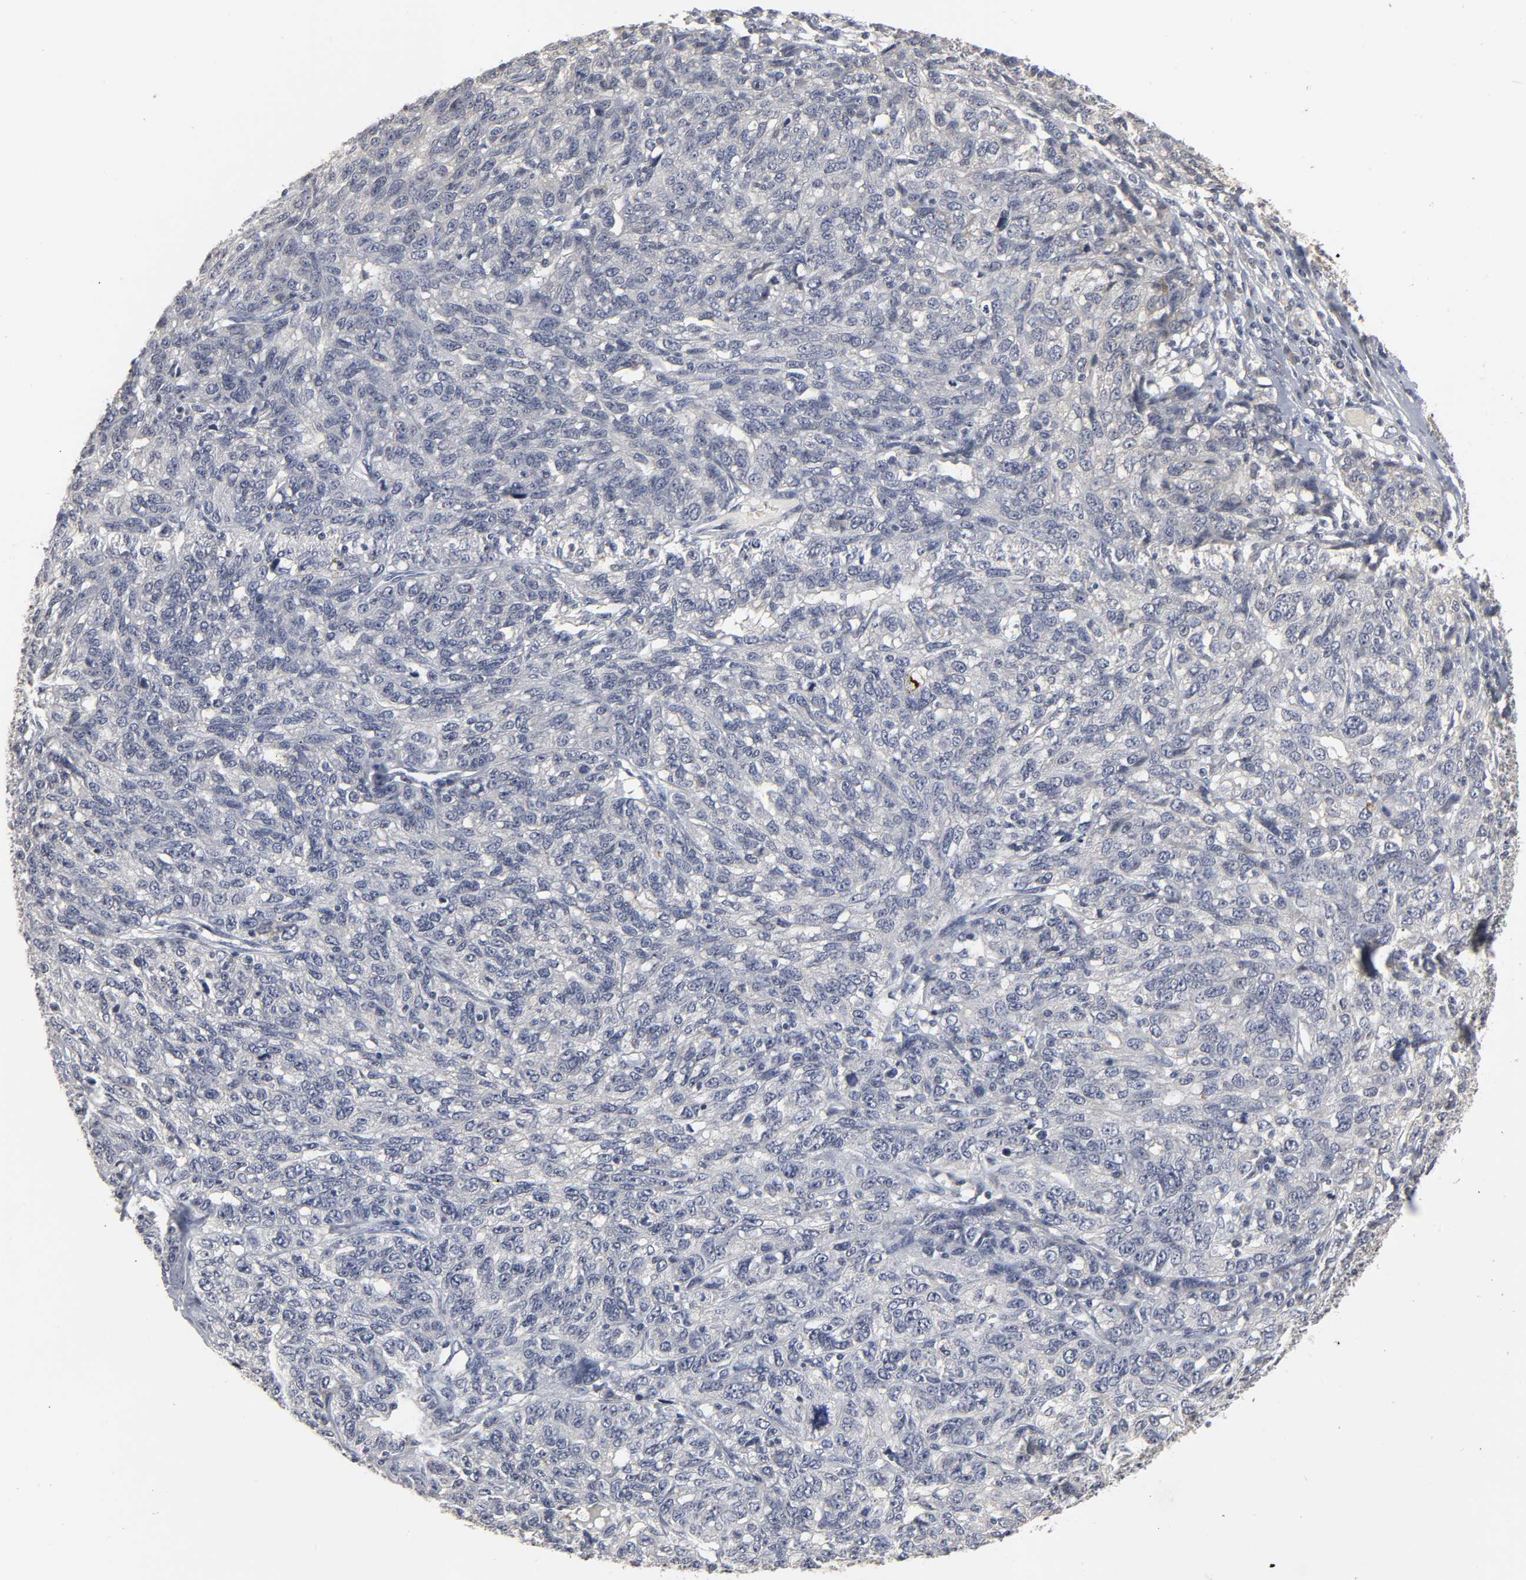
{"staining": {"intensity": "negative", "quantity": "none", "location": "none"}, "tissue": "ovarian cancer", "cell_type": "Tumor cells", "image_type": "cancer", "snomed": [{"axis": "morphology", "description": "Cystadenocarcinoma, serous, NOS"}, {"axis": "topography", "description": "Ovary"}], "caption": "Ovarian cancer was stained to show a protein in brown. There is no significant positivity in tumor cells.", "gene": "TCAP", "patient": {"sex": "female", "age": 71}}